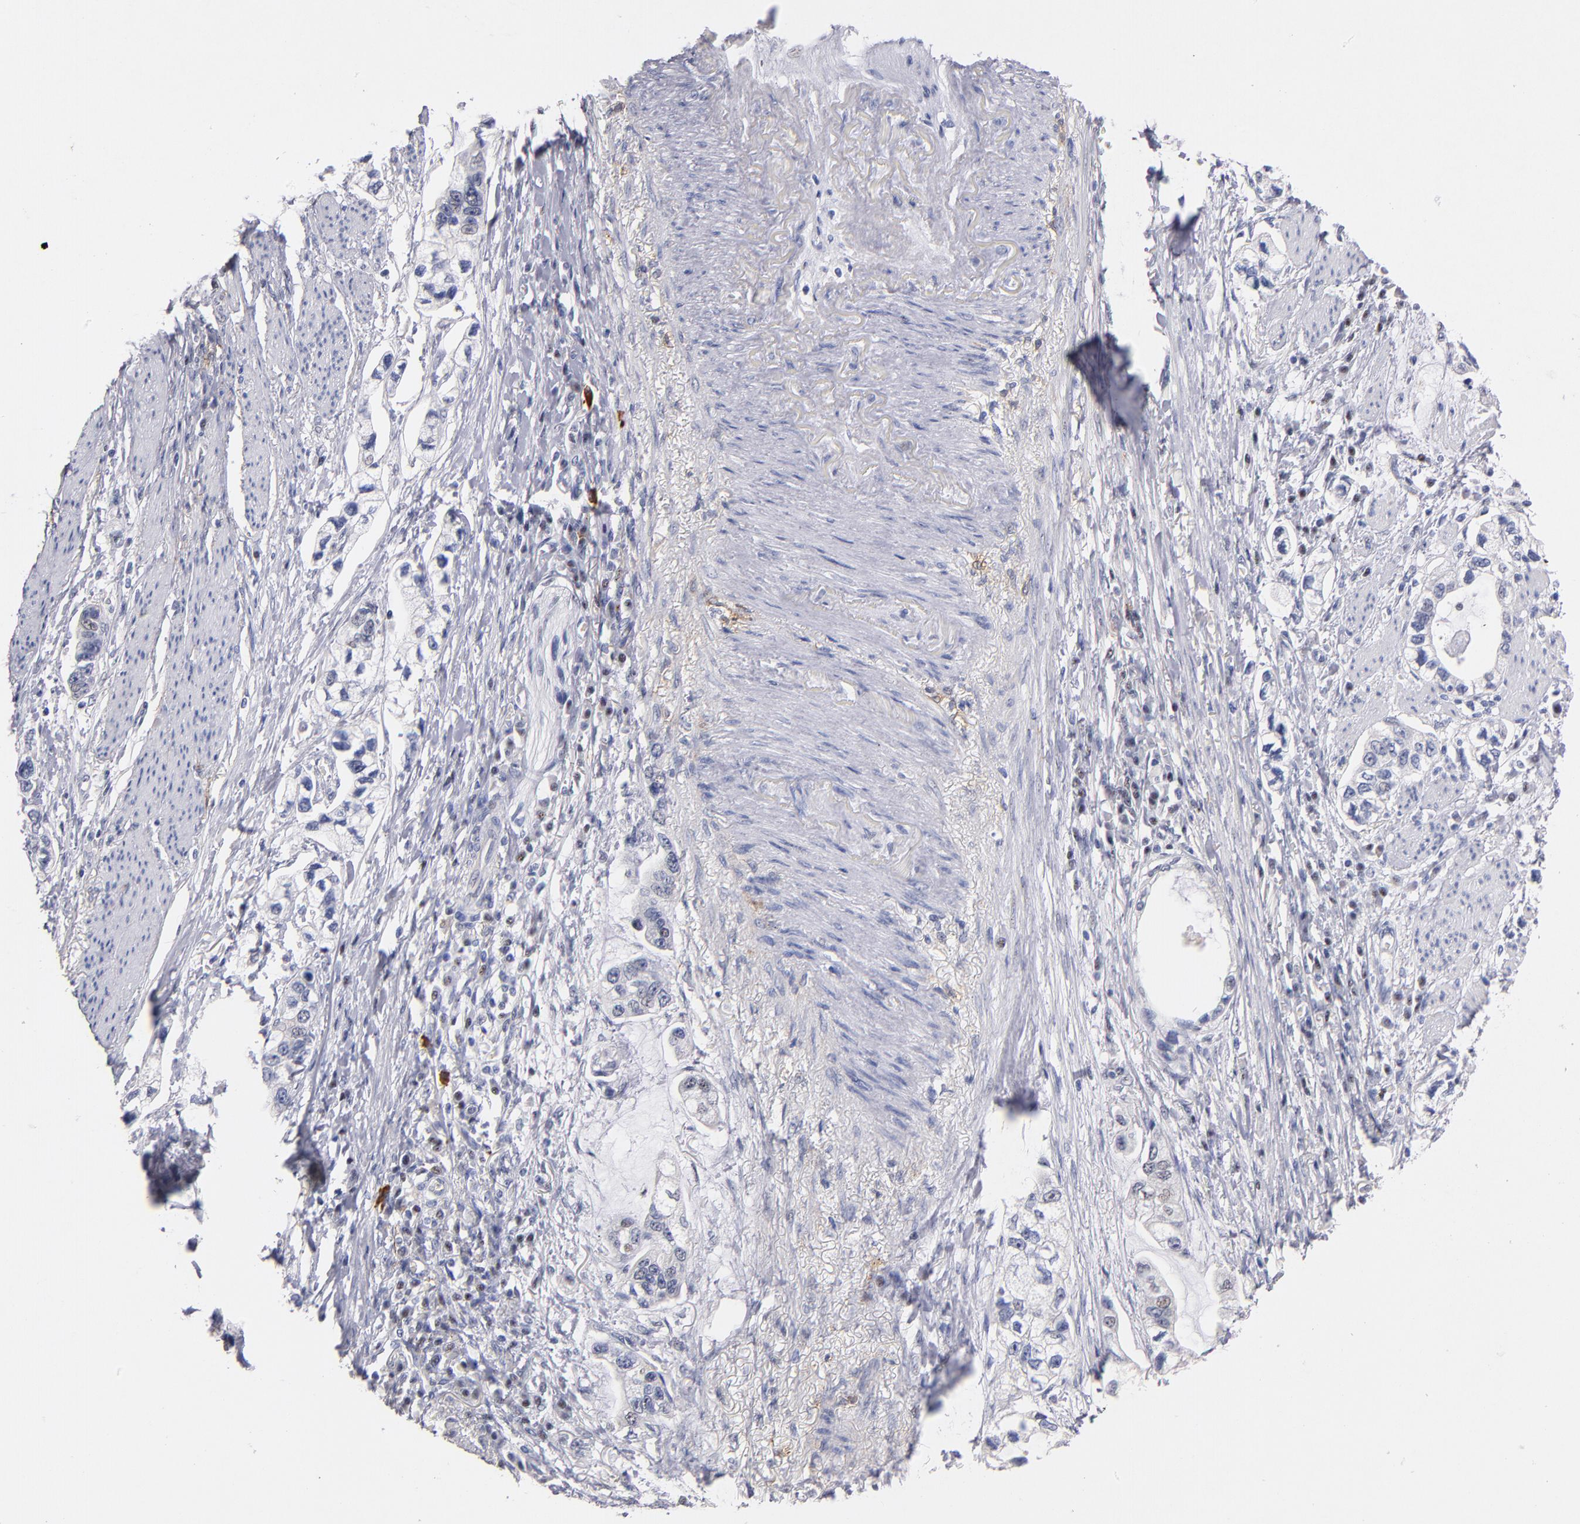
{"staining": {"intensity": "moderate", "quantity": "<25%", "location": "nuclear"}, "tissue": "stomach cancer", "cell_type": "Tumor cells", "image_type": "cancer", "snomed": [{"axis": "morphology", "description": "Adenocarcinoma, NOS"}, {"axis": "topography", "description": "Stomach, lower"}], "caption": "The micrograph exhibits staining of adenocarcinoma (stomach), revealing moderate nuclear protein staining (brown color) within tumor cells.", "gene": "RAF1", "patient": {"sex": "female", "age": 93}}